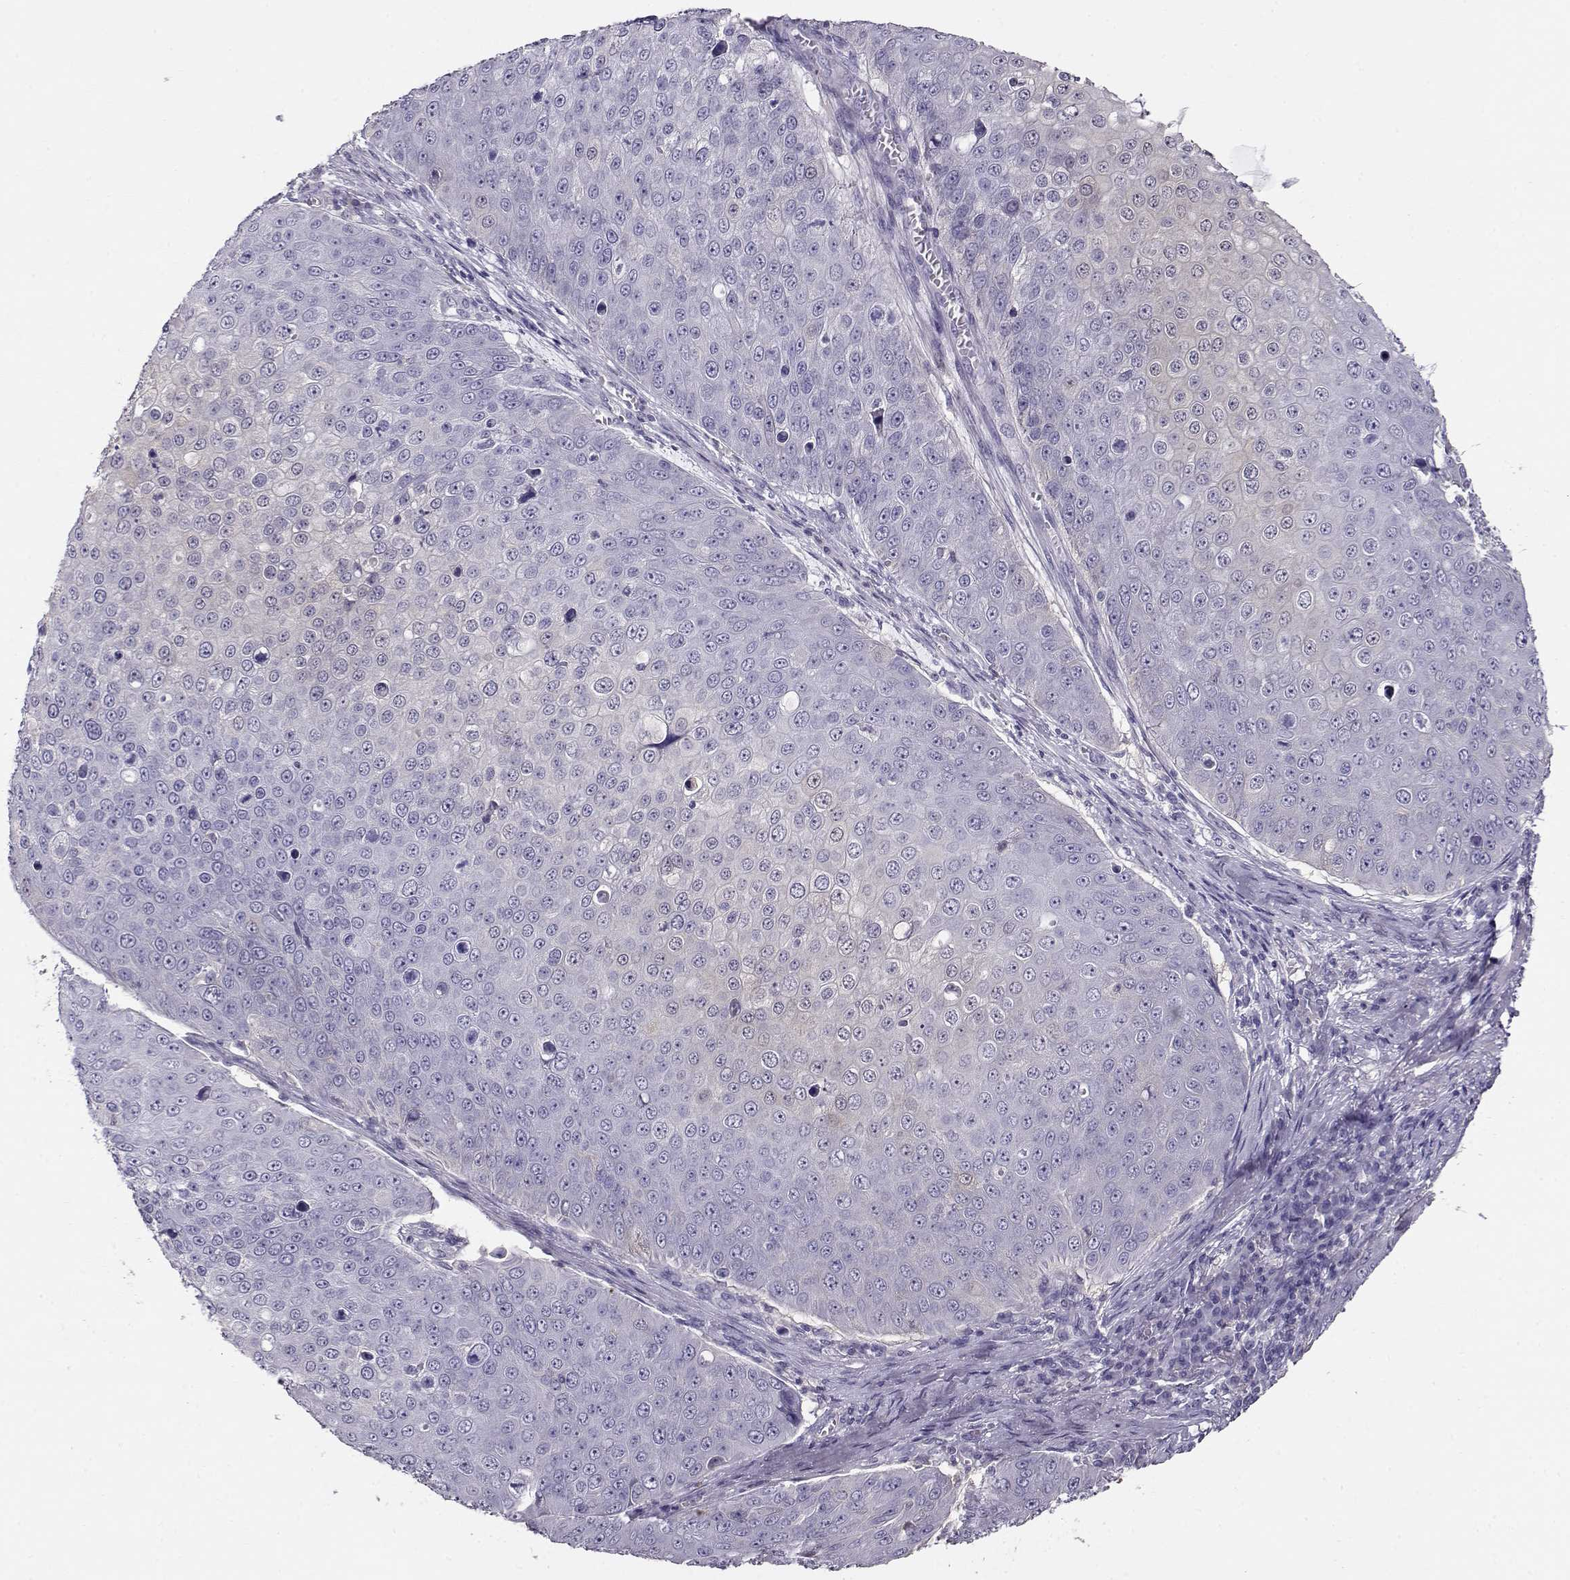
{"staining": {"intensity": "negative", "quantity": "none", "location": "none"}, "tissue": "skin cancer", "cell_type": "Tumor cells", "image_type": "cancer", "snomed": [{"axis": "morphology", "description": "Squamous cell carcinoma, NOS"}, {"axis": "topography", "description": "Skin"}], "caption": "The image reveals no staining of tumor cells in skin cancer.", "gene": "NDRG4", "patient": {"sex": "male", "age": 71}}